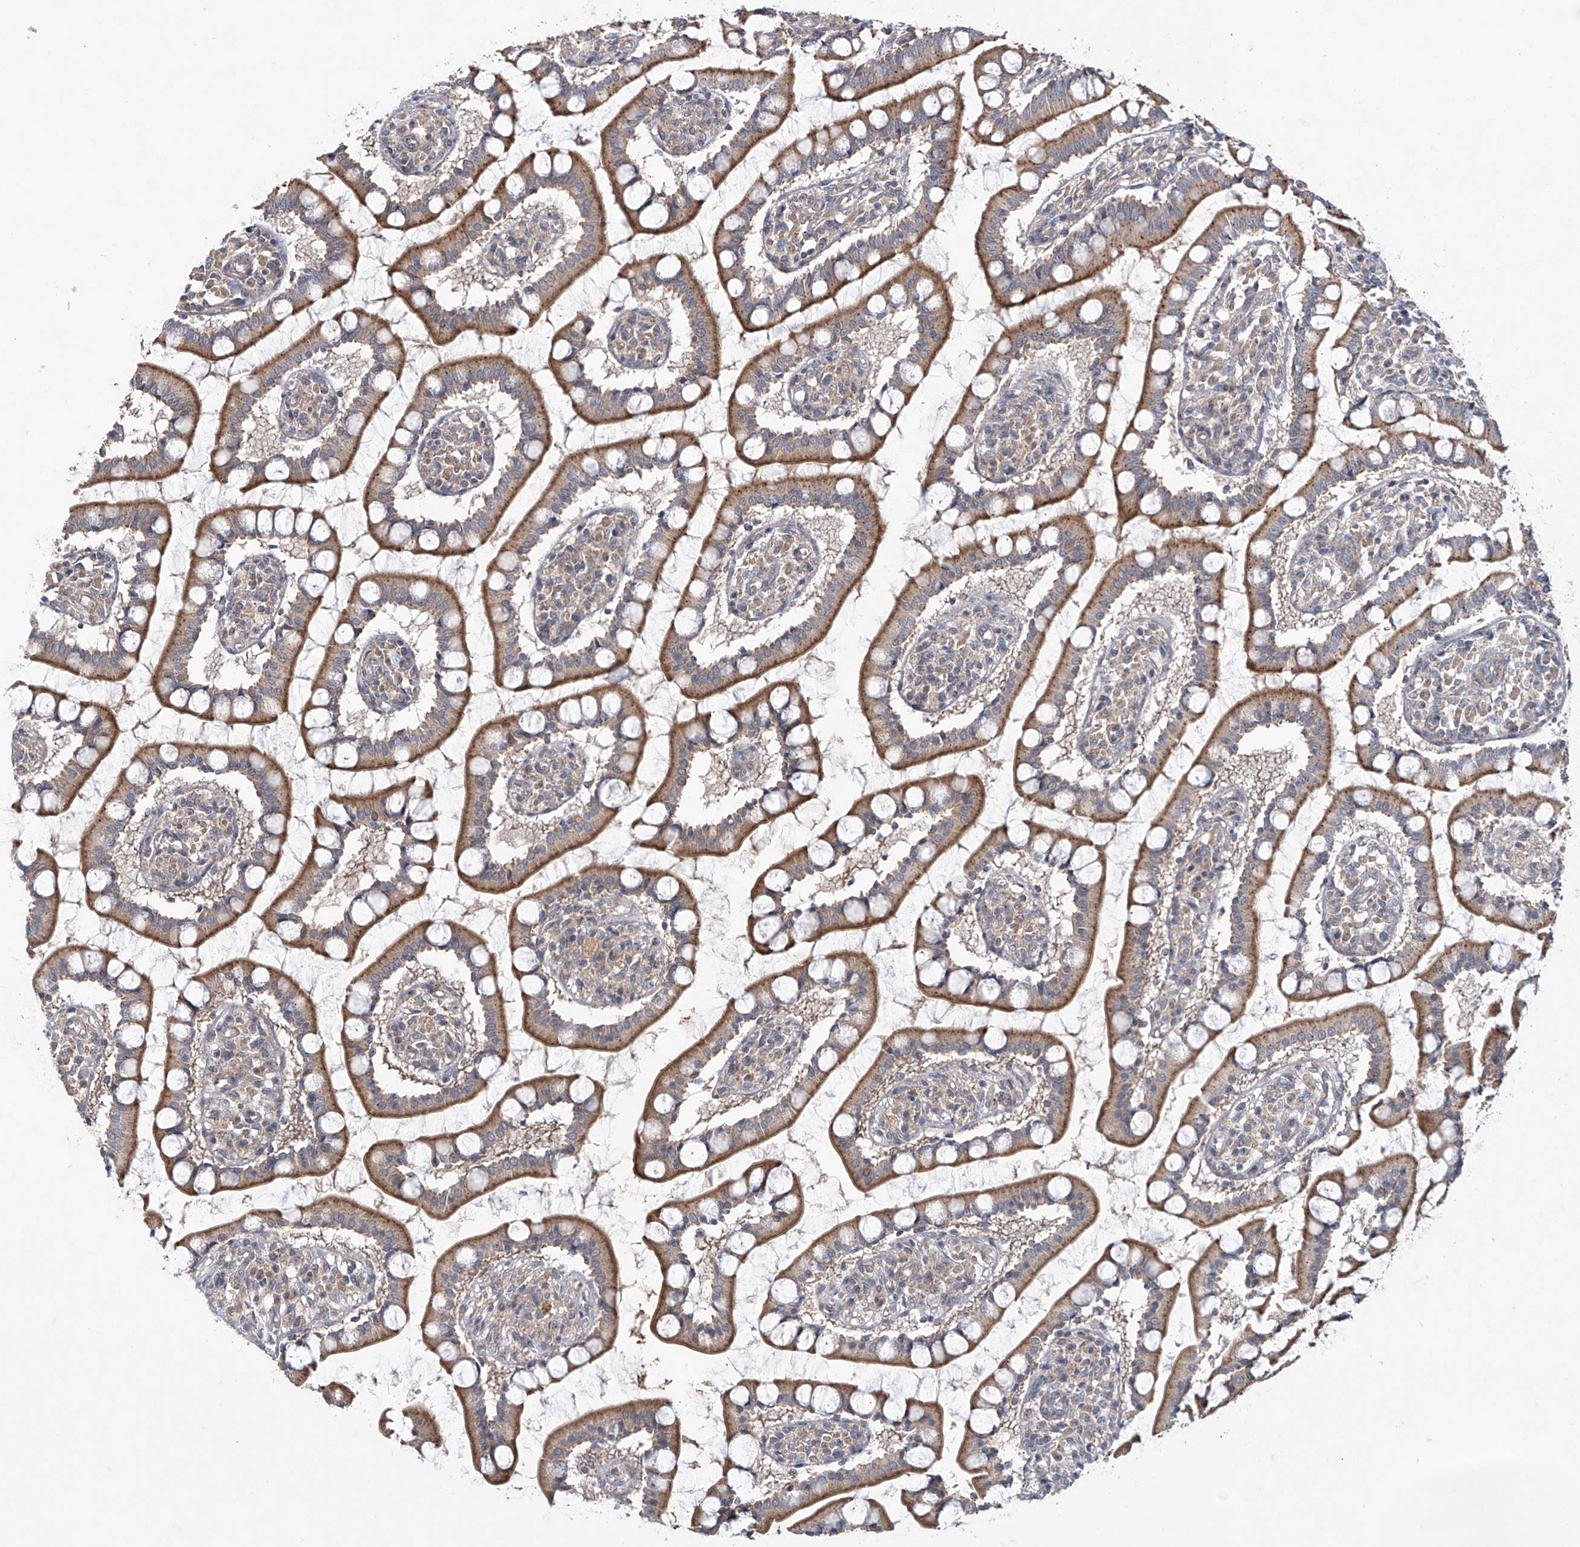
{"staining": {"intensity": "moderate", "quantity": ">75%", "location": "cytoplasmic/membranous"}, "tissue": "small intestine", "cell_type": "Glandular cells", "image_type": "normal", "snomed": [{"axis": "morphology", "description": "Normal tissue, NOS"}, {"axis": "topography", "description": "Small intestine"}], "caption": "IHC of normal human small intestine reveals medium levels of moderate cytoplasmic/membranous staining in approximately >75% of glandular cells.", "gene": "TRIM60", "patient": {"sex": "male", "age": 52}}